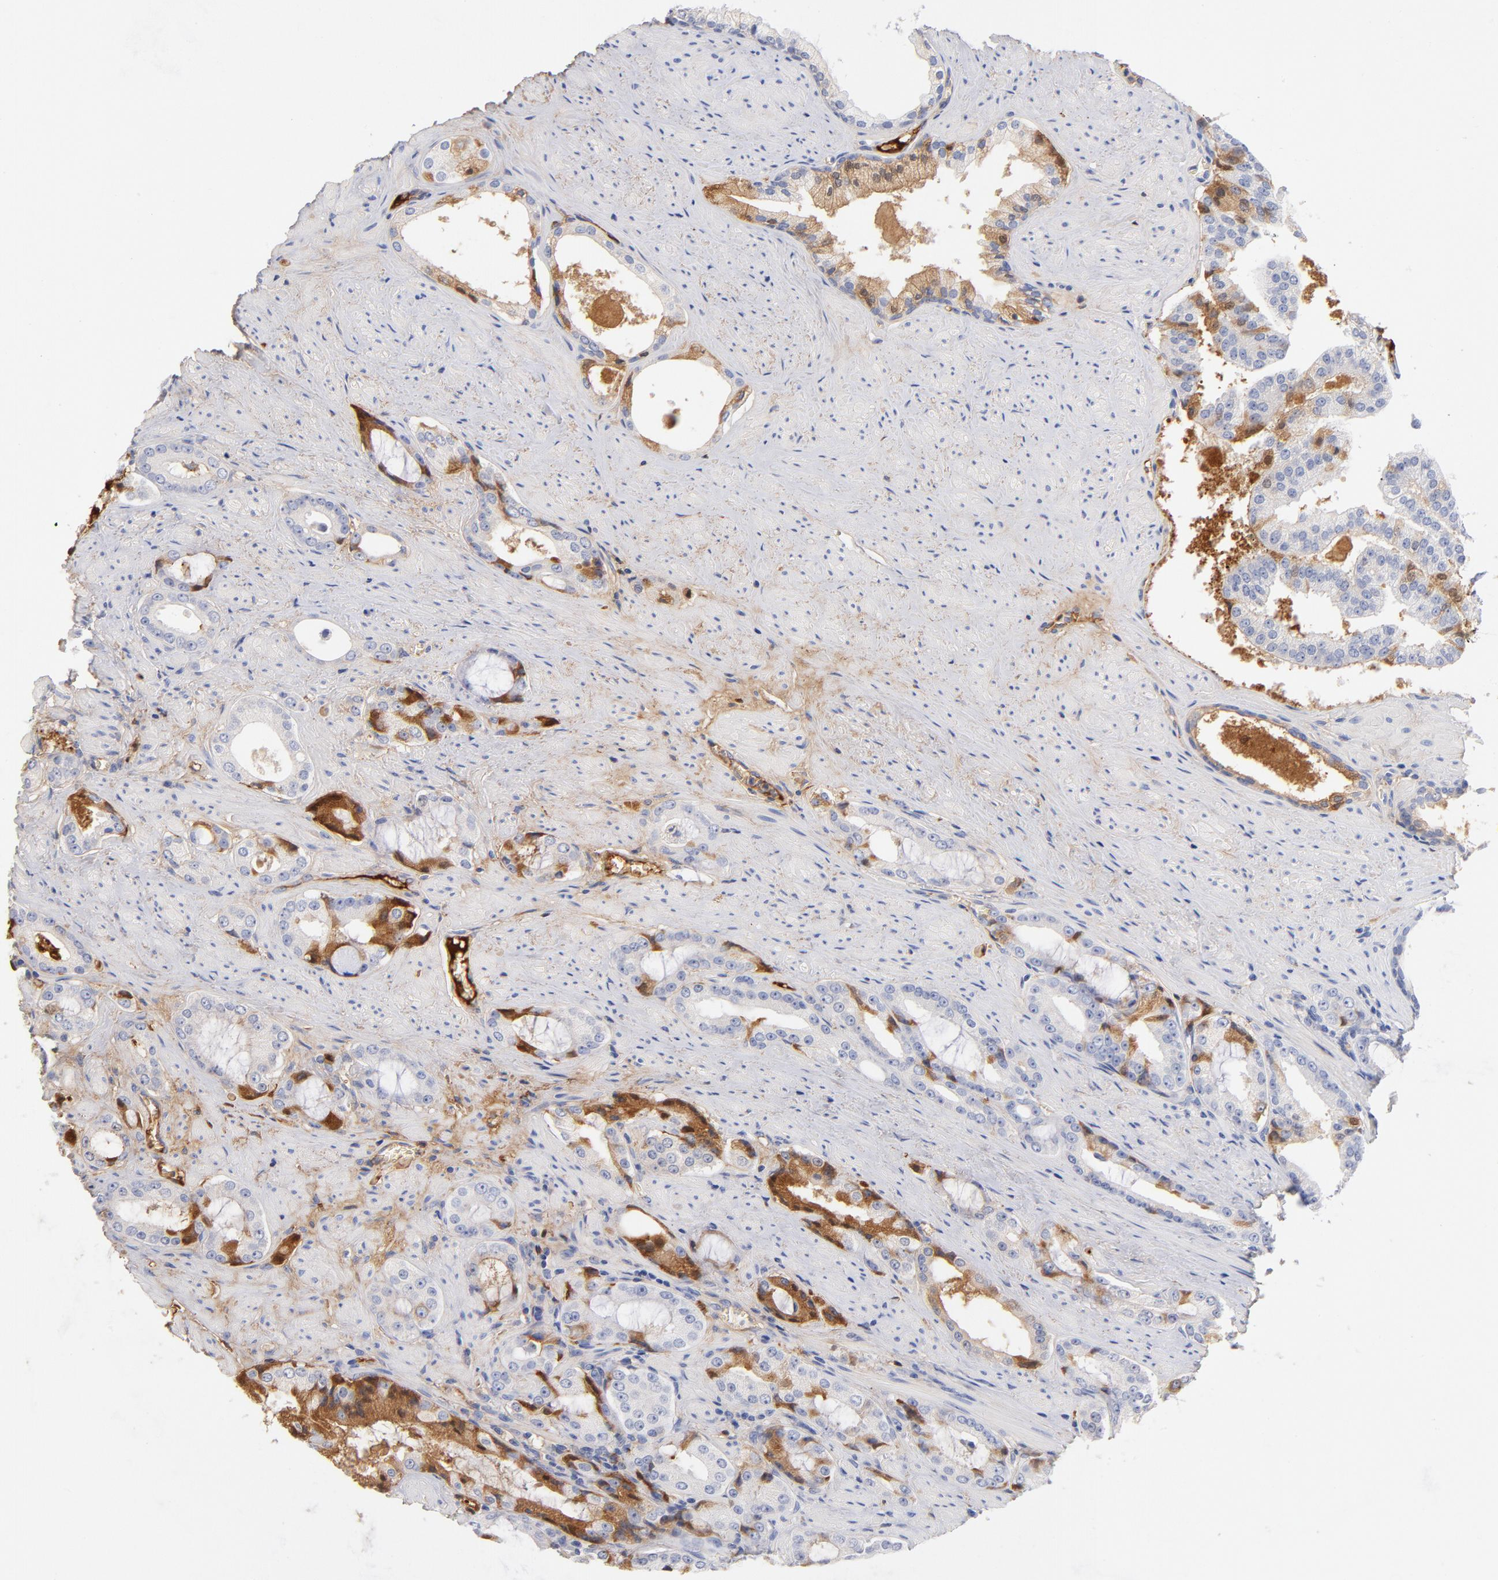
{"staining": {"intensity": "moderate", "quantity": "<25%", "location": "cytoplasmic/membranous"}, "tissue": "prostate cancer", "cell_type": "Tumor cells", "image_type": "cancer", "snomed": [{"axis": "morphology", "description": "Adenocarcinoma, Medium grade"}, {"axis": "topography", "description": "Prostate"}], "caption": "Prostate cancer (adenocarcinoma (medium-grade)) tissue displays moderate cytoplasmic/membranous staining in approximately <25% of tumor cells", "gene": "C3", "patient": {"sex": "male", "age": 60}}